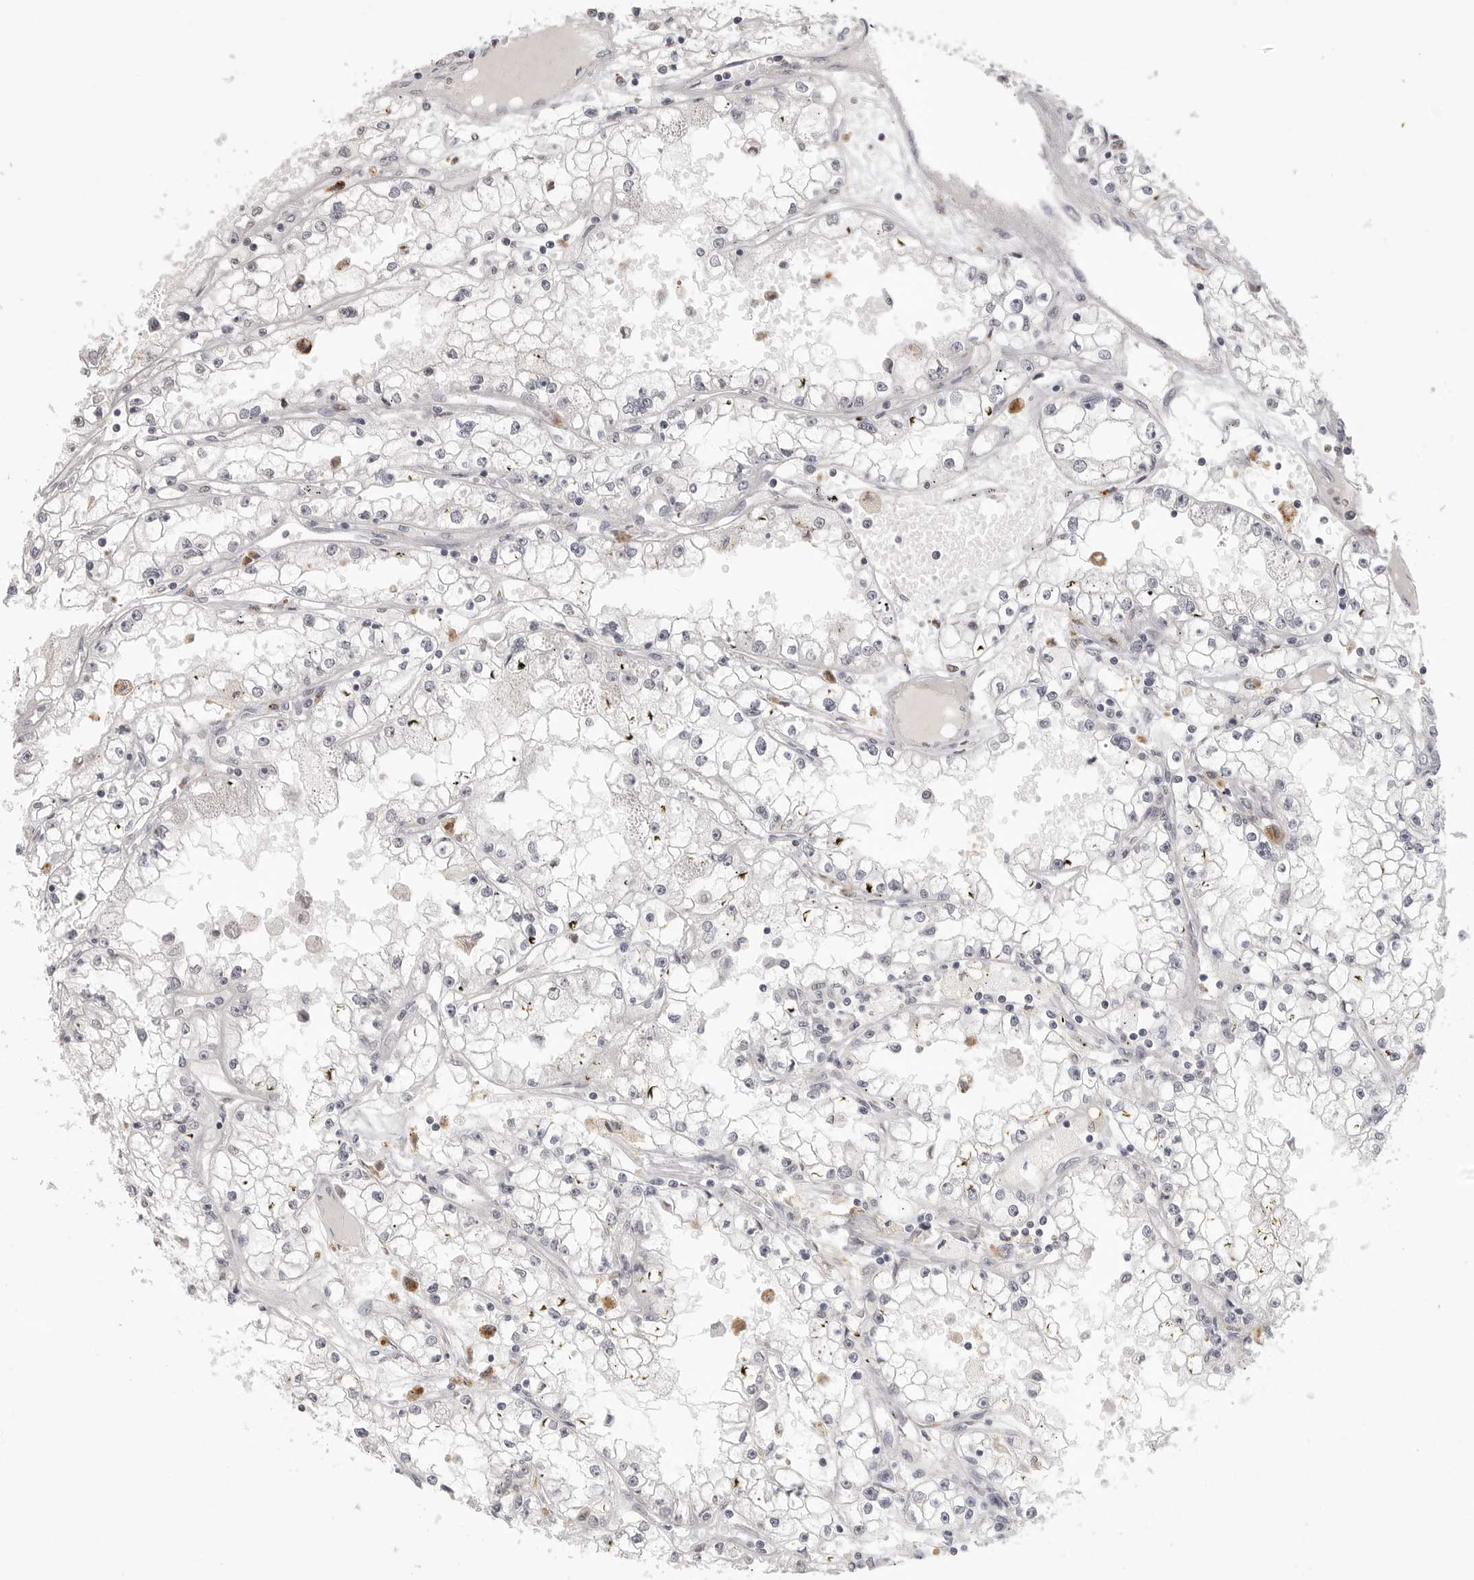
{"staining": {"intensity": "negative", "quantity": "none", "location": "none"}, "tissue": "renal cancer", "cell_type": "Tumor cells", "image_type": "cancer", "snomed": [{"axis": "morphology", "description": "Adenocarcinoma, NOS"}, {"axis": "topography", "description": "Kidney"}], "caption": "Immunohistochemistry micrograph of neoplastic tissue: human renal cancer stained with DAB demonstrates no significant protein expression in tumor cells. Brightfield microscopy of immunohistochemistry (IHC) stained with DAB (brown) and hematoxylin (blue), captured at high magnification.", "gene": "PRSS1", "patient": {"sex": "male", "age": 56}}